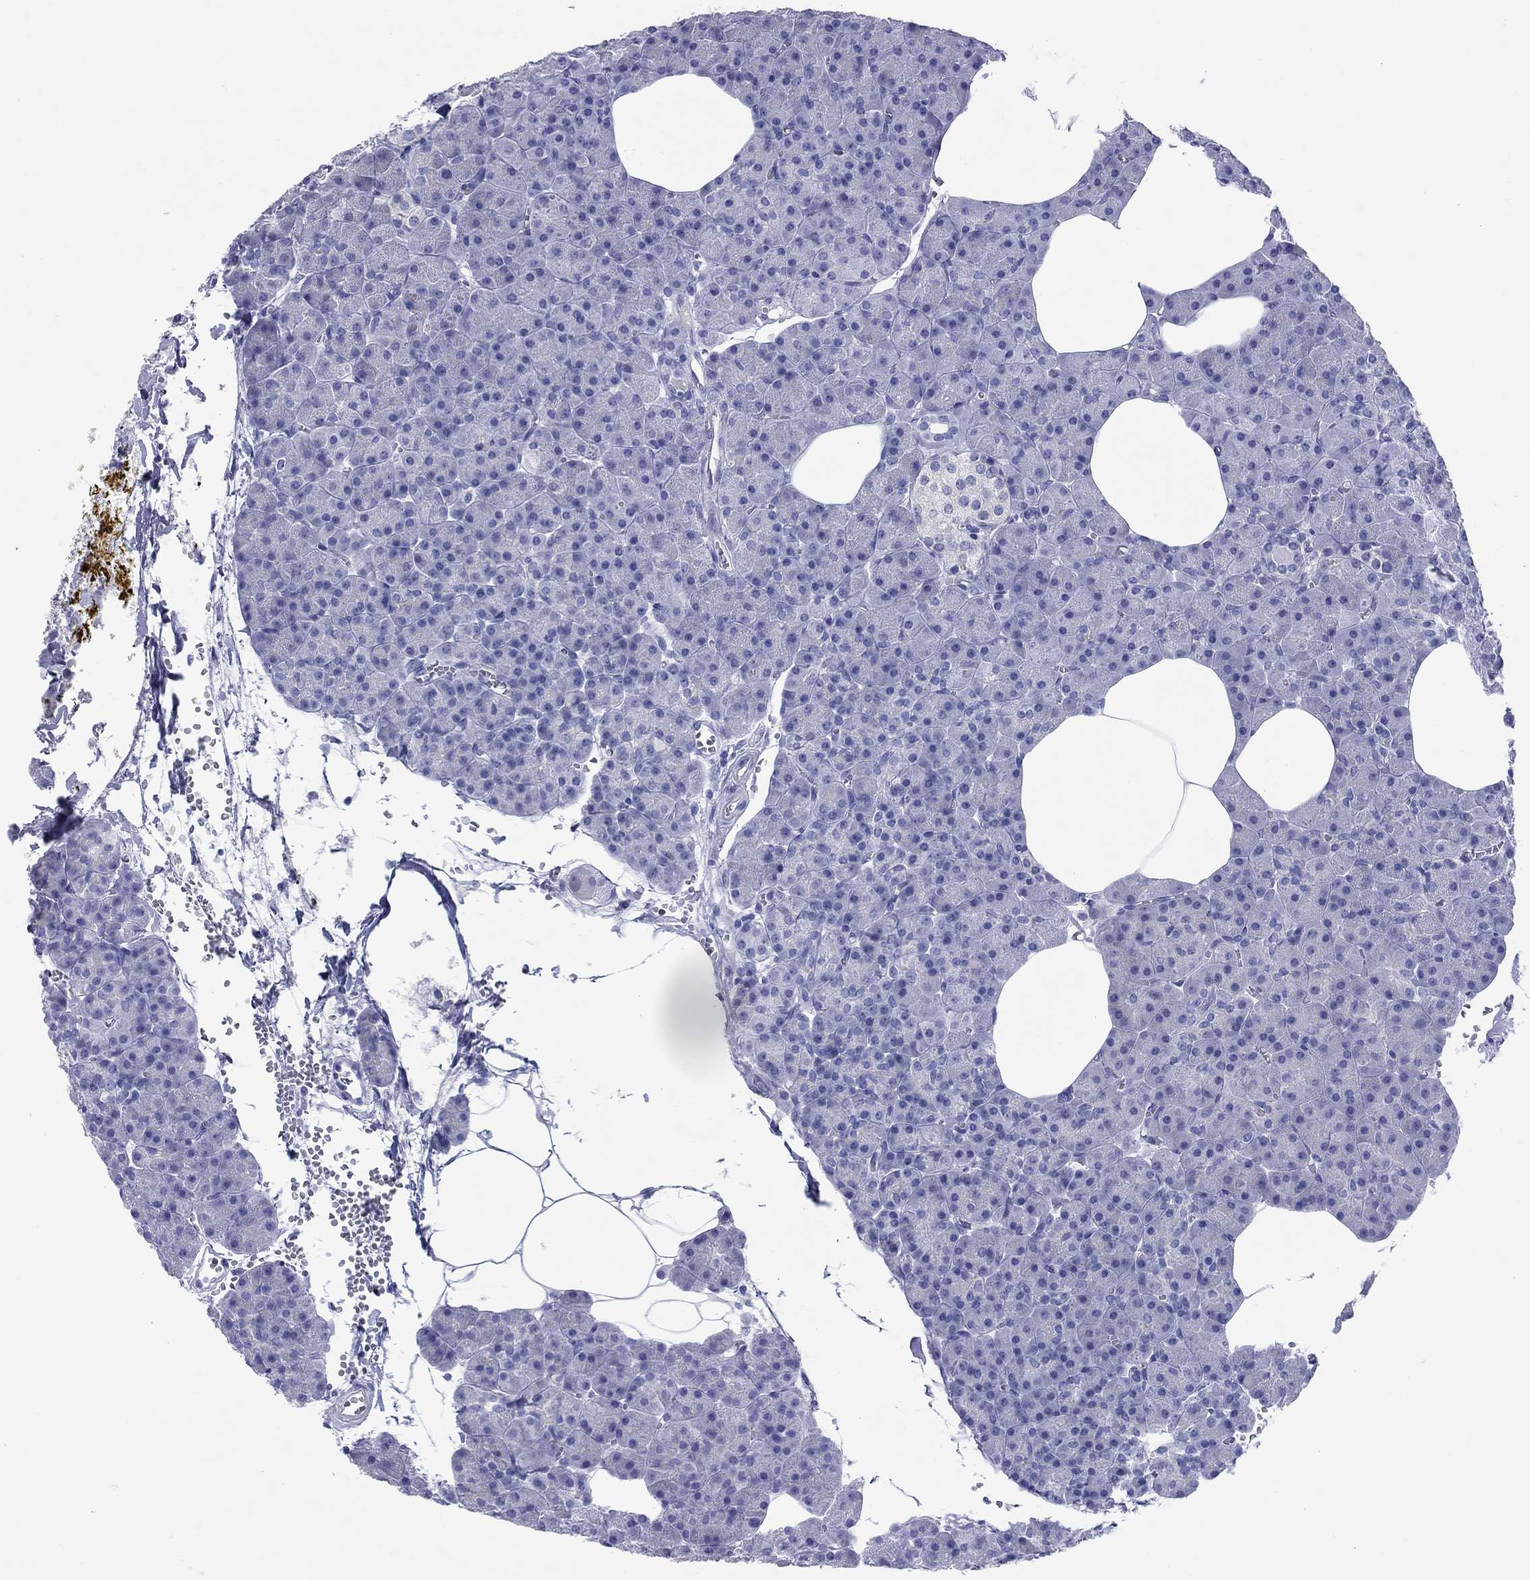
{"staining": {"intensity": "negative", "quantity": "none", "location": "none"}, "tissue": "pancreas", "cell_type": "Exocrine glandular cells", "image_type": "normal", "snomed": [{"axis": "morphology", "description": "Normal tissue, NOS"}, {"axis": "topography", "description": "Pancreas"}], "caption": "The image exhibits no significant positivity in exocrine glandular cells of pancreas. (Immunohistochemistry (ihc), brightfield microscopy, high magnification).", "gene": "CCNA1", "patient": {"sex": "female", "age": 45}}